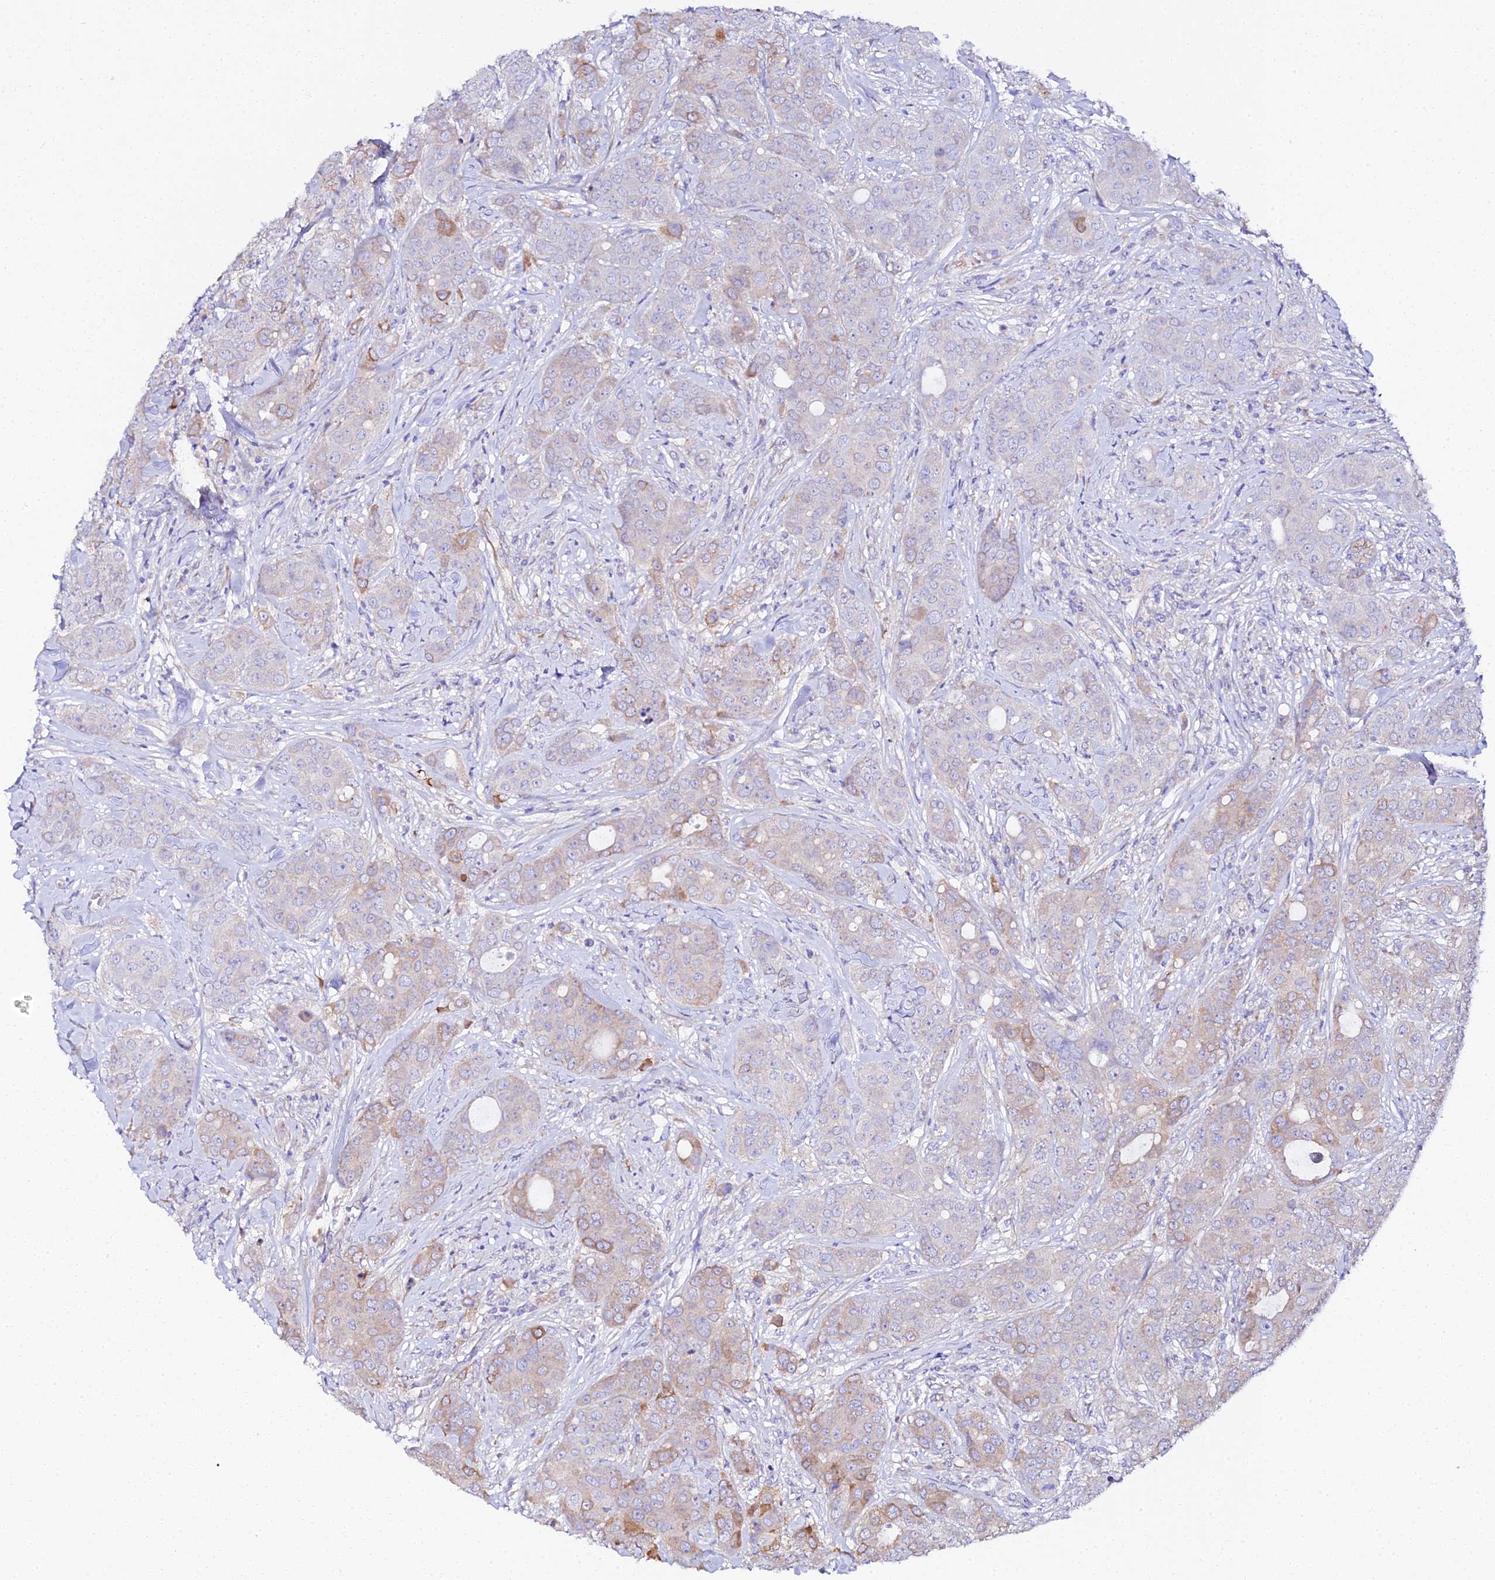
{"staining": {"intensity": "moderate", "quantity": "<25%", "location": "cytoplasmic/membranous"}, "tissue": "breast cancer", "cell_type": "Tumor cells", "image_type": "cancer", "snomed": [{"axis": "morphology", "description": "Duct carcinoma"}, {"axis": "topography", "description": "Breast"}], "caption": "Human breast infiltrating ductal carcinoma stained for a protein (brown) shows moderate cytoplasmic/membranous positive staining in about <25% of tumor cells.", "gene": "CFAP45", "patient": {"sex": "female", "age": 43}}